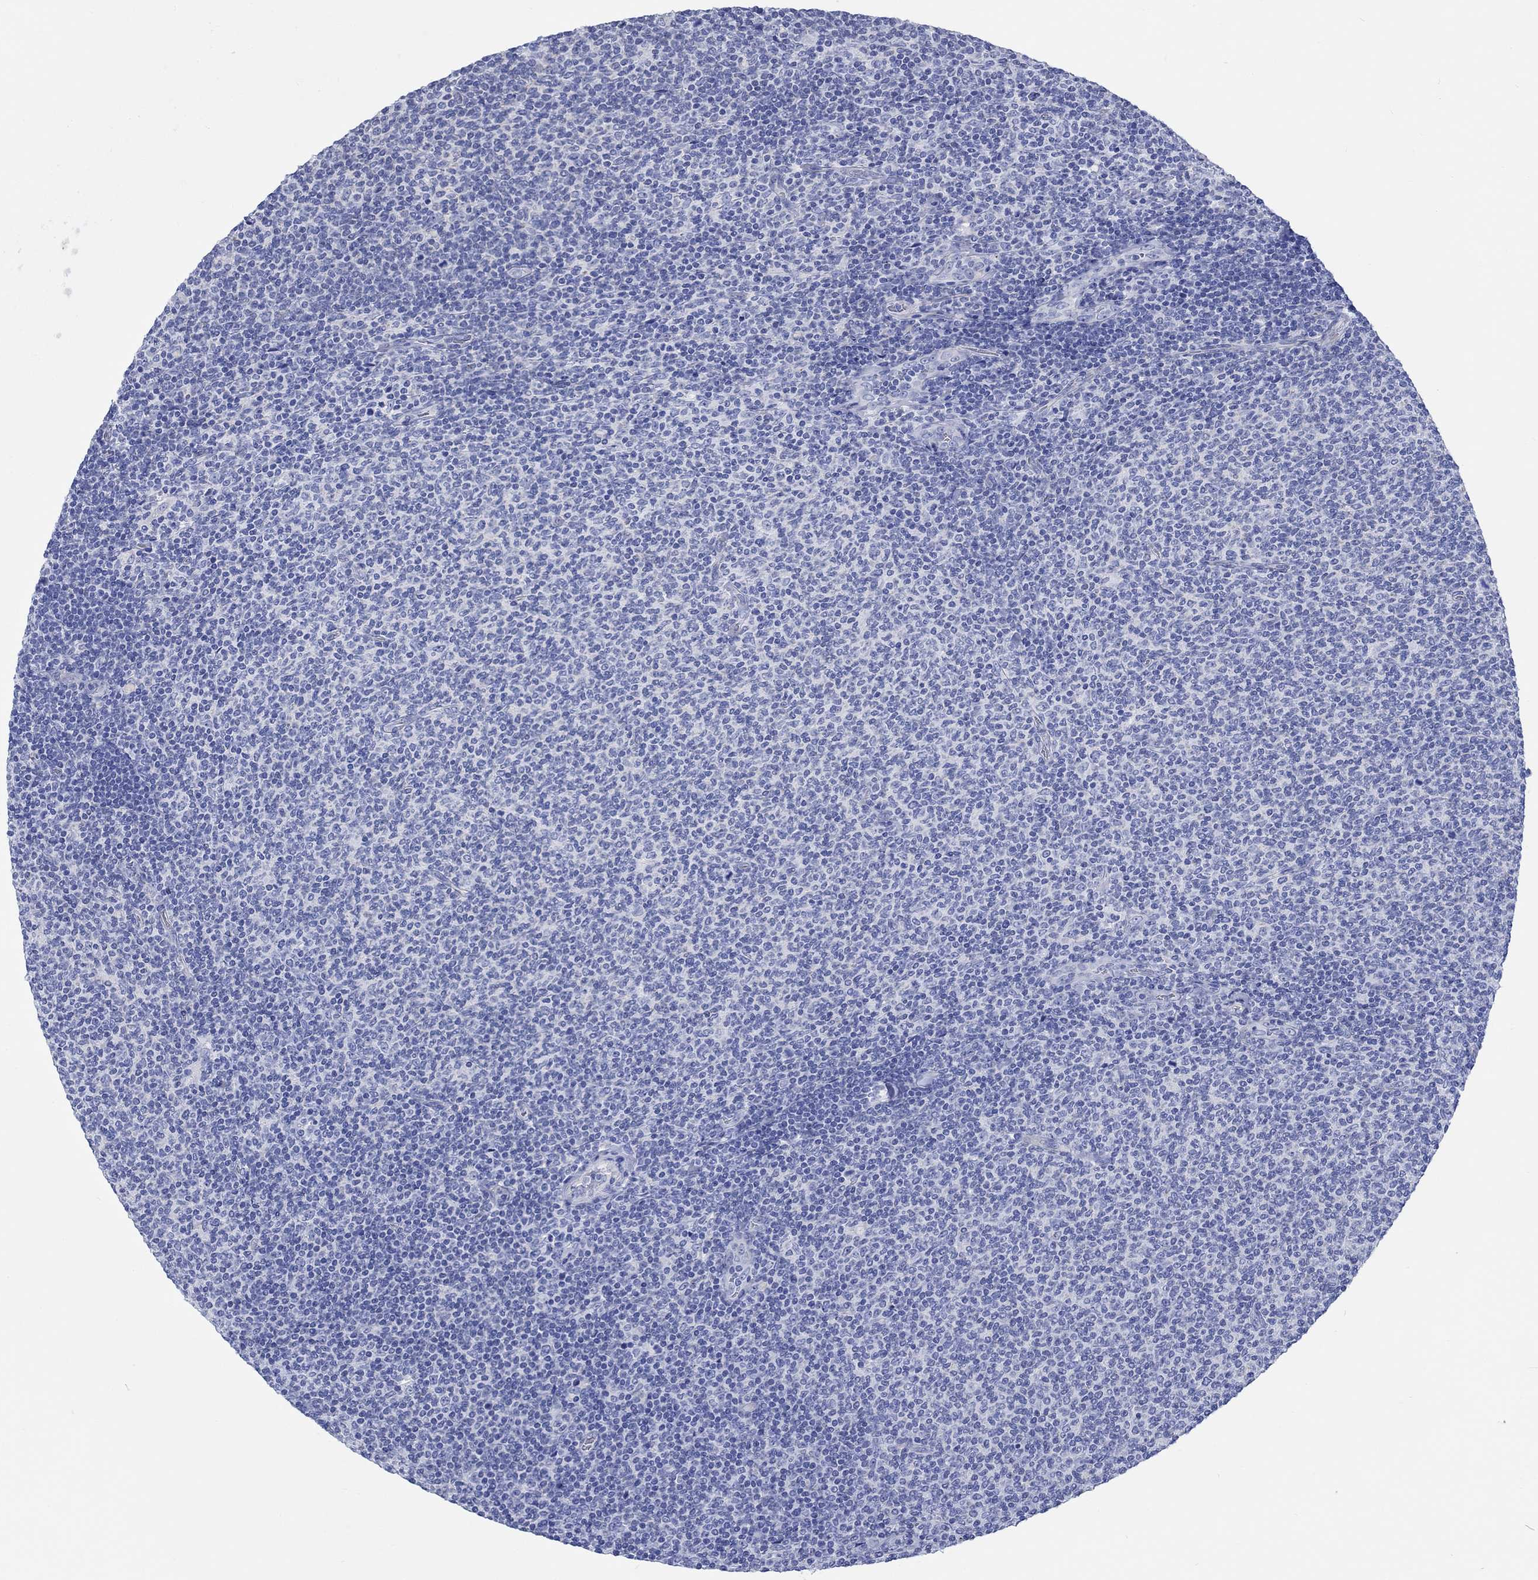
{"staining": {"intensity": "negative", "quantity": "none", "location": "none"}, "tissue": "lymphoma", "cell_type": "Tumor cells", "image_type": "cancer", "snomed": [{"axis": "morphology", "description": "Malignant lymphoma, non-Hodgkin's type, Low grade"}, {"axis": "topography", "description": "Lymph node"}], "caption": "This is an immunohistochemistry histopathology image of human lymphoma. There is no expression in tumor cells.", "gene": "CPLX2", "patient": {"sex": "male", "age": 52}}